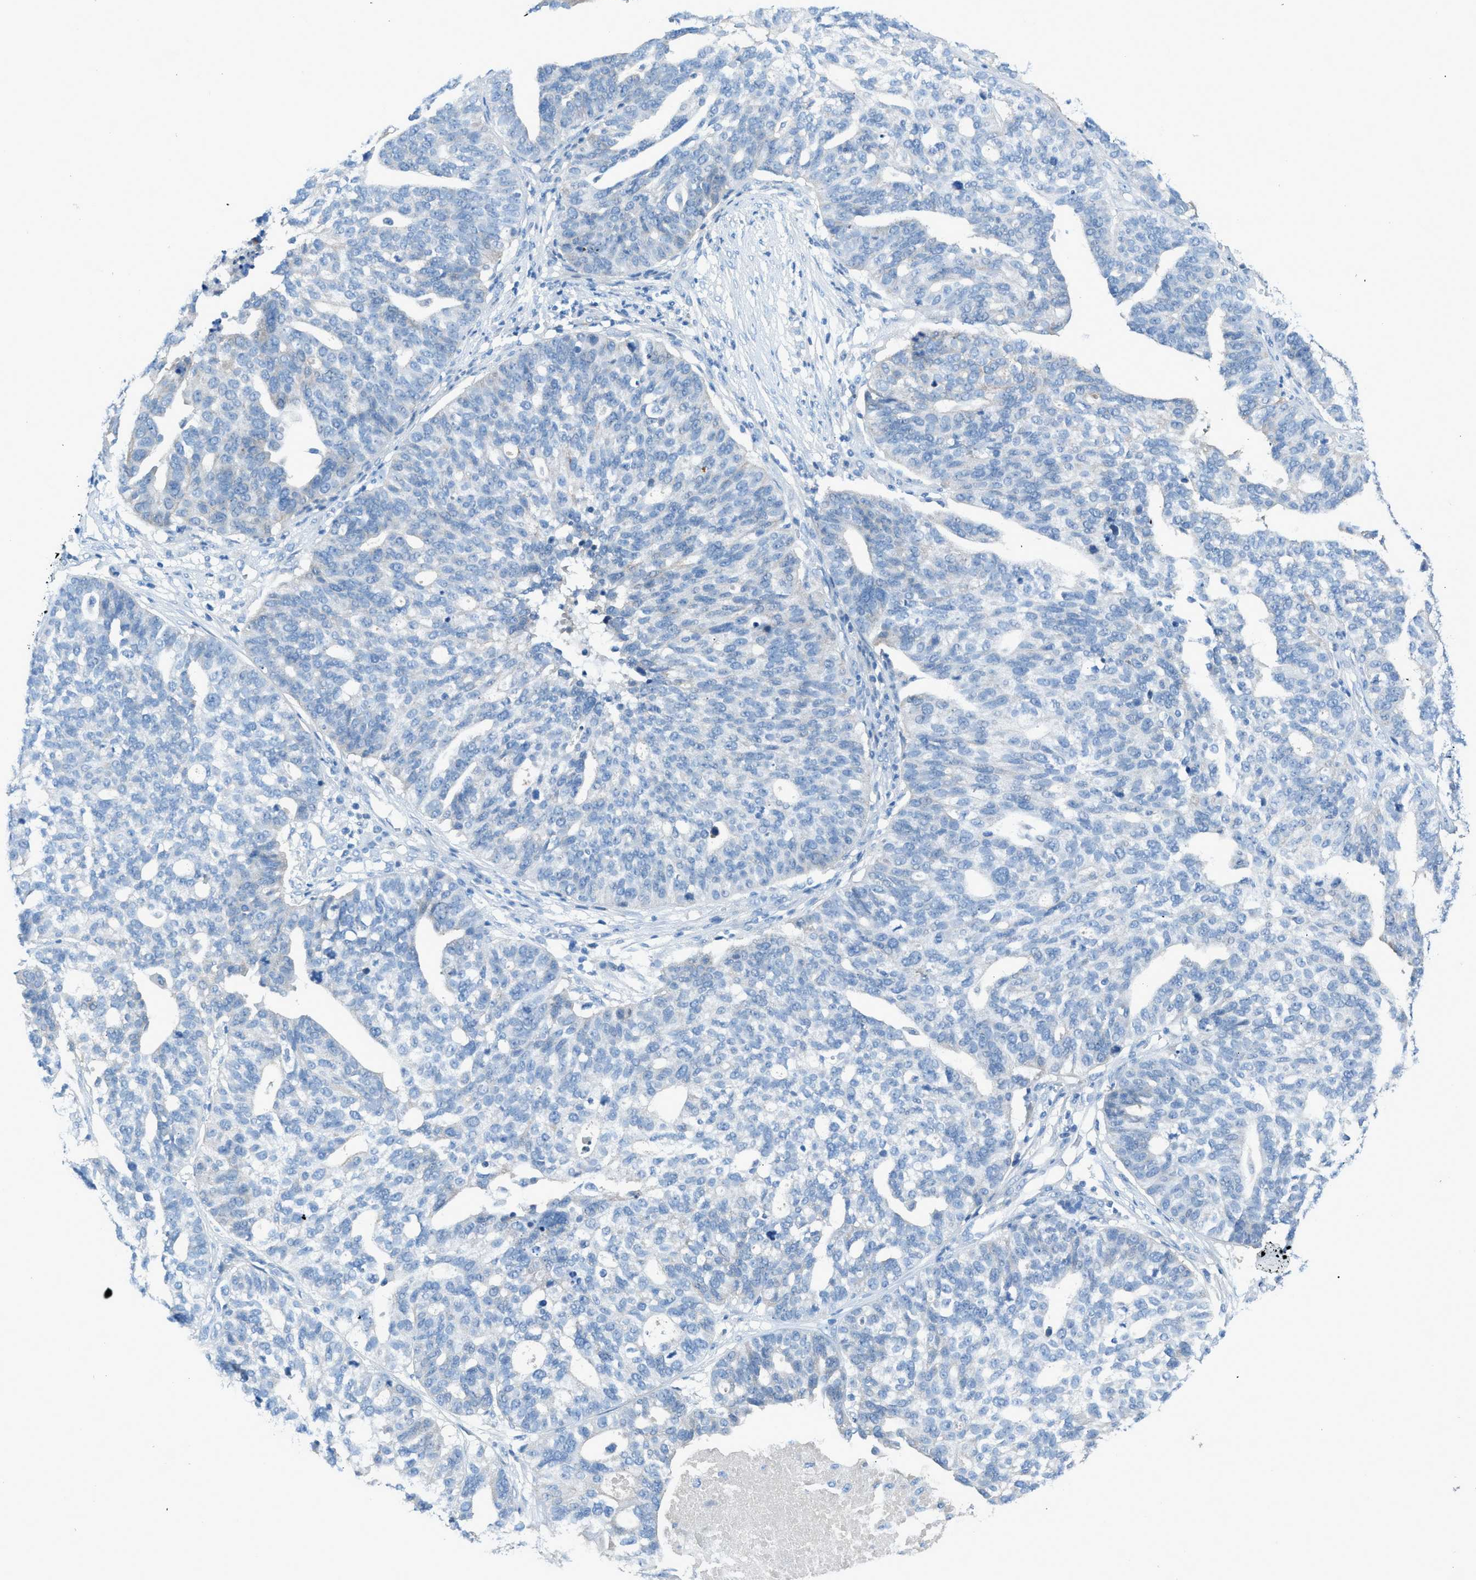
{"staining": {"intensity": "negative", "quantity": "none", "location": "none"}, "tissue": "ovarian cancer", "cell_type": "Tumor cells", "image_type": "cancer", "snomed": [{"axis": "morphology", "description": "Cystadenocarcinoma, serous, NOS"}, {"axis": "topography", "description": "Ovary"}], "caption": "Immunohistochemistry image of neoplastic tissue: human ovarian cancer stained with DAB displays no significant protein expression in tumor cells.", "gene": "C5AR2", "patient": {"sex": "female", "age": 59}}